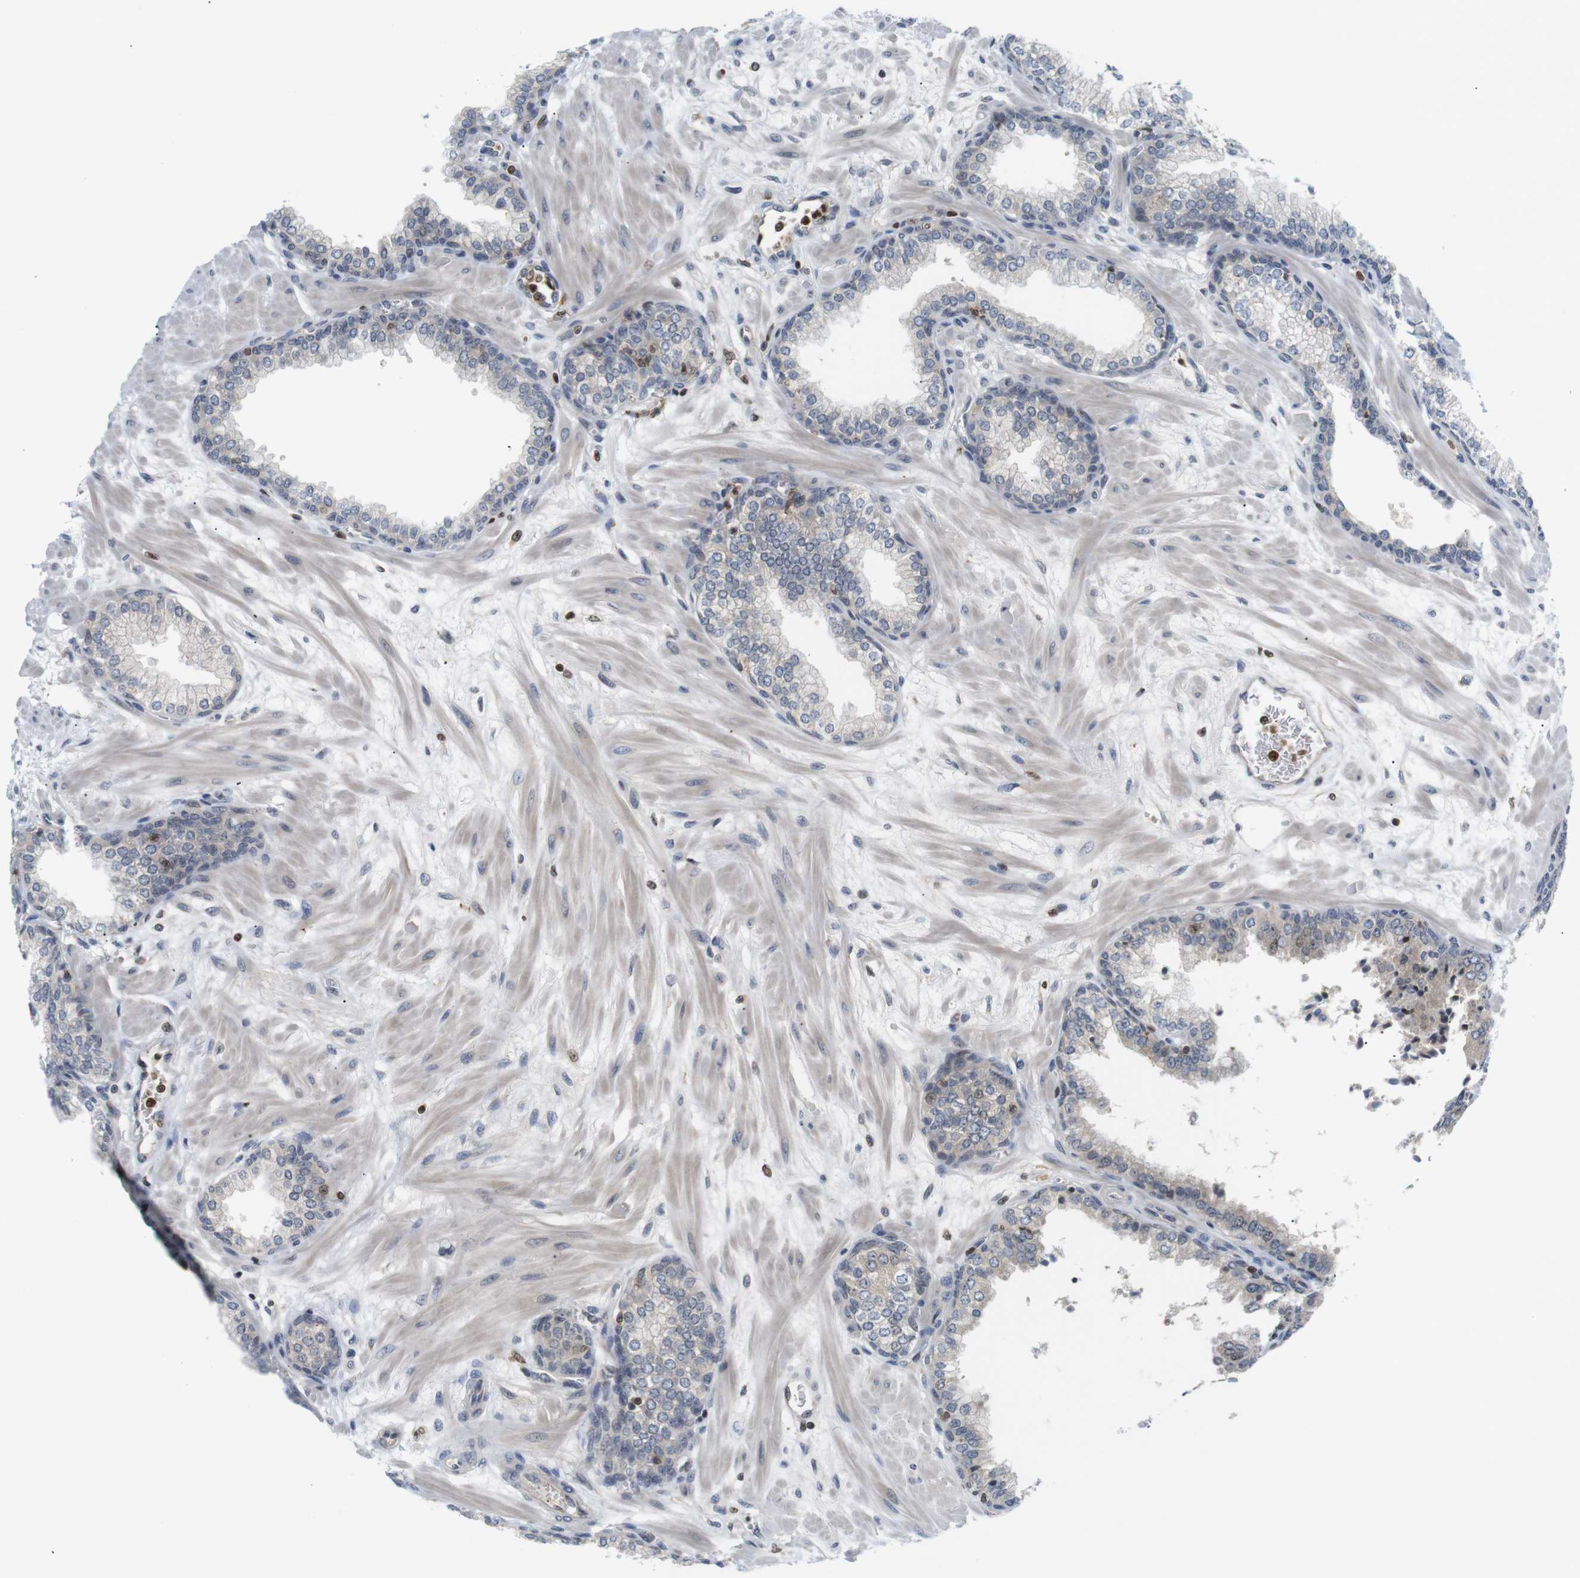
{"staining": {"intensity": "moderate", "quantity": "<25%", "location": "nuclear"}, "tissue": "prostate", "cell_type": "Glandular cells", "image_type": "normal", "snomed": [{"axis": "morphology", "description": "Normal tissue, NOS"}, {"axis": "morphology", "description": "Urothelial carcinoma, Low grade"}, {"axis": "topography", "description": "Urinary bladder"}, {"axis": "topography", "description": "Prostate"}], "caption": "Protein positivity by IHC shows moderate nuclear positivity in approximately <25% of glandular cells in normal prostate.", "gene": "MBD1", "patient": {"sex": "male", "age": 60}}